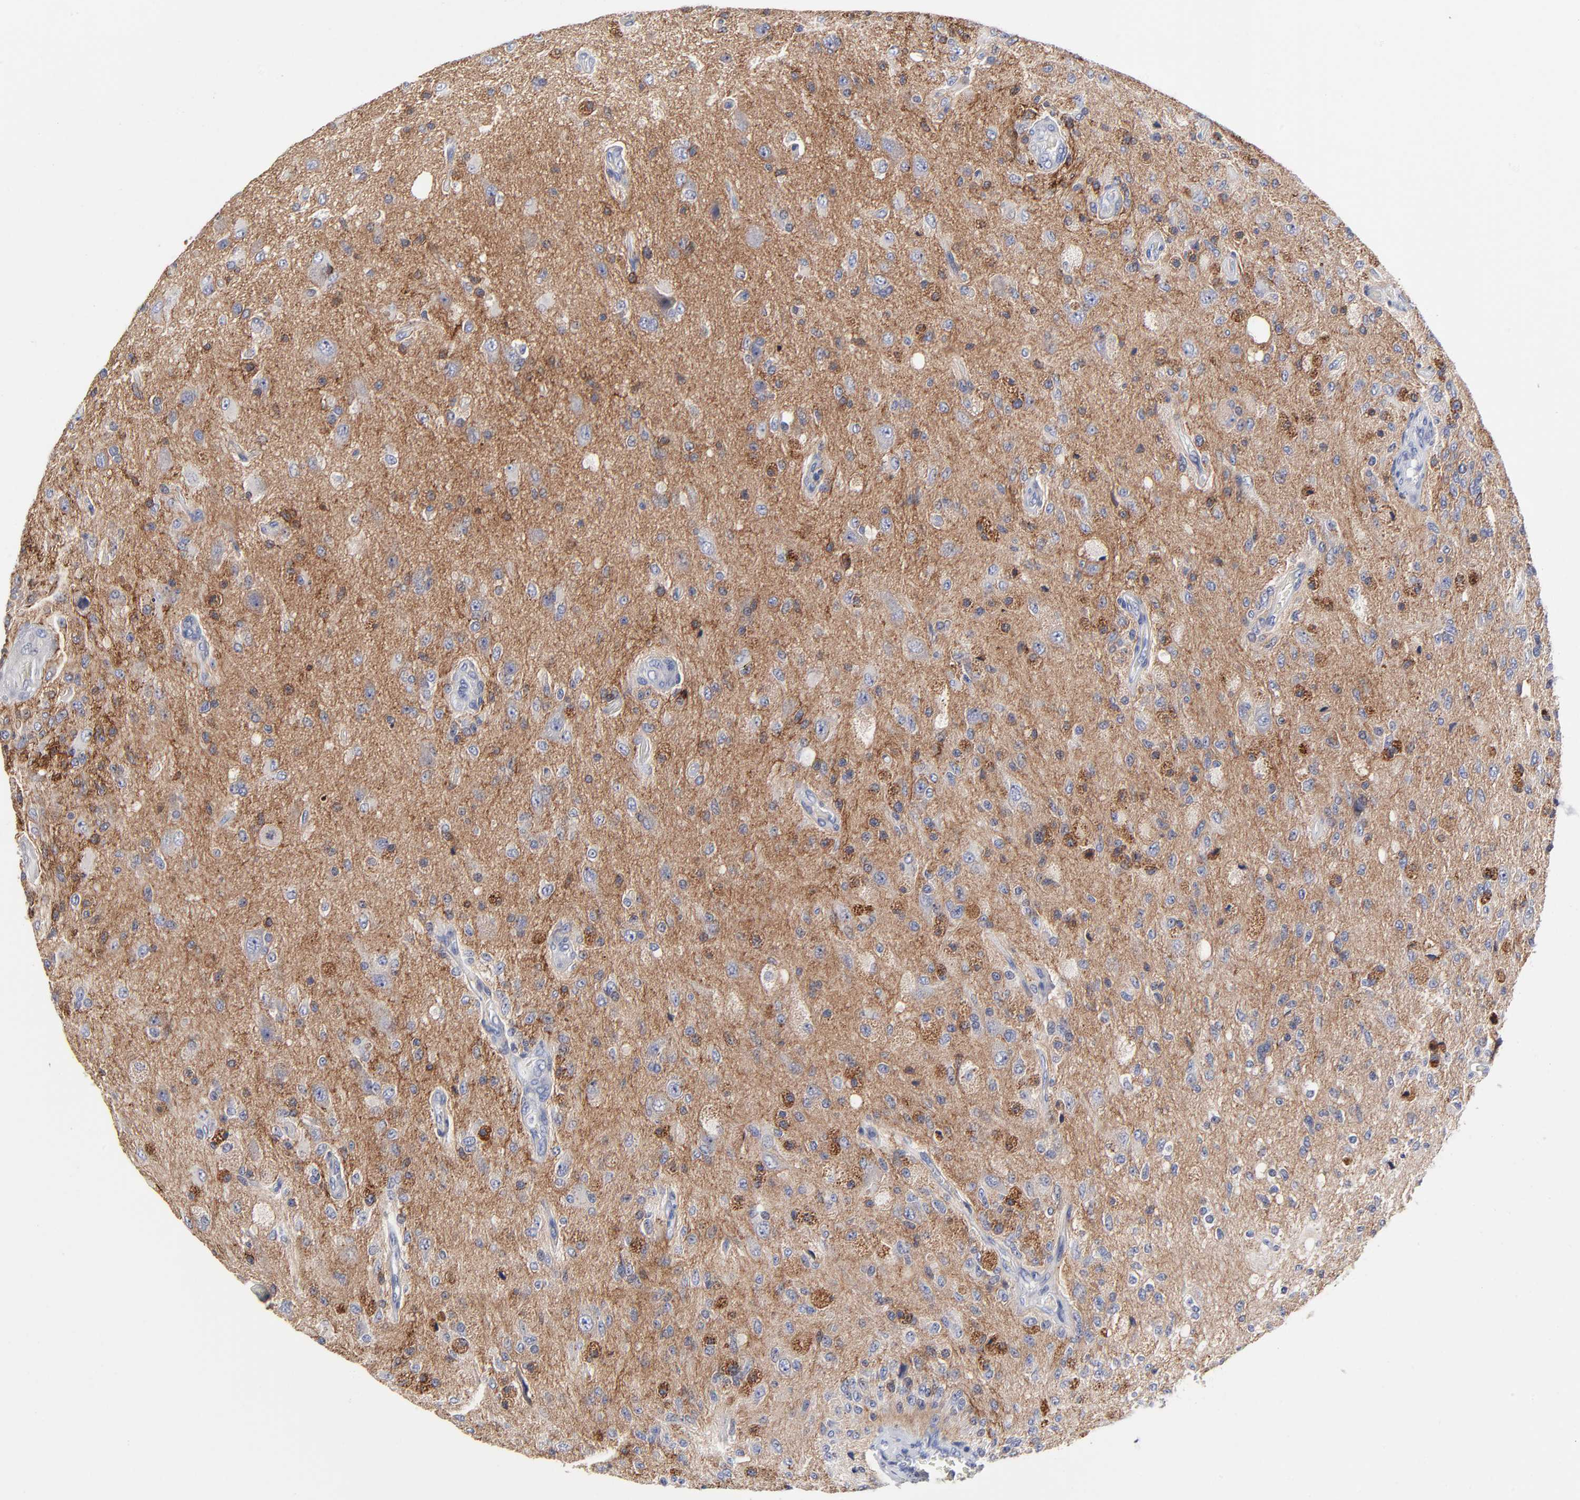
{"staining": {"intensity": "negative", "quantity": "none", "location": "none"}, "tissue": "glioma", "cell_type": "Tumor cells", "image_type": "cancer", "snomed": [{"axis": "morphology", "description": "Normal tissue, NOS"}, {"axis": "morphology", "description": "Glioma, malignant, High grade"}, {"axis": "topography", "description": "Cerebral cortex"}], "caption": "Tumor cells show no significant expression in malignant glioma (high-grade).", "gene": "CXADR", "patient": {"sex": "male", "age": 77}}